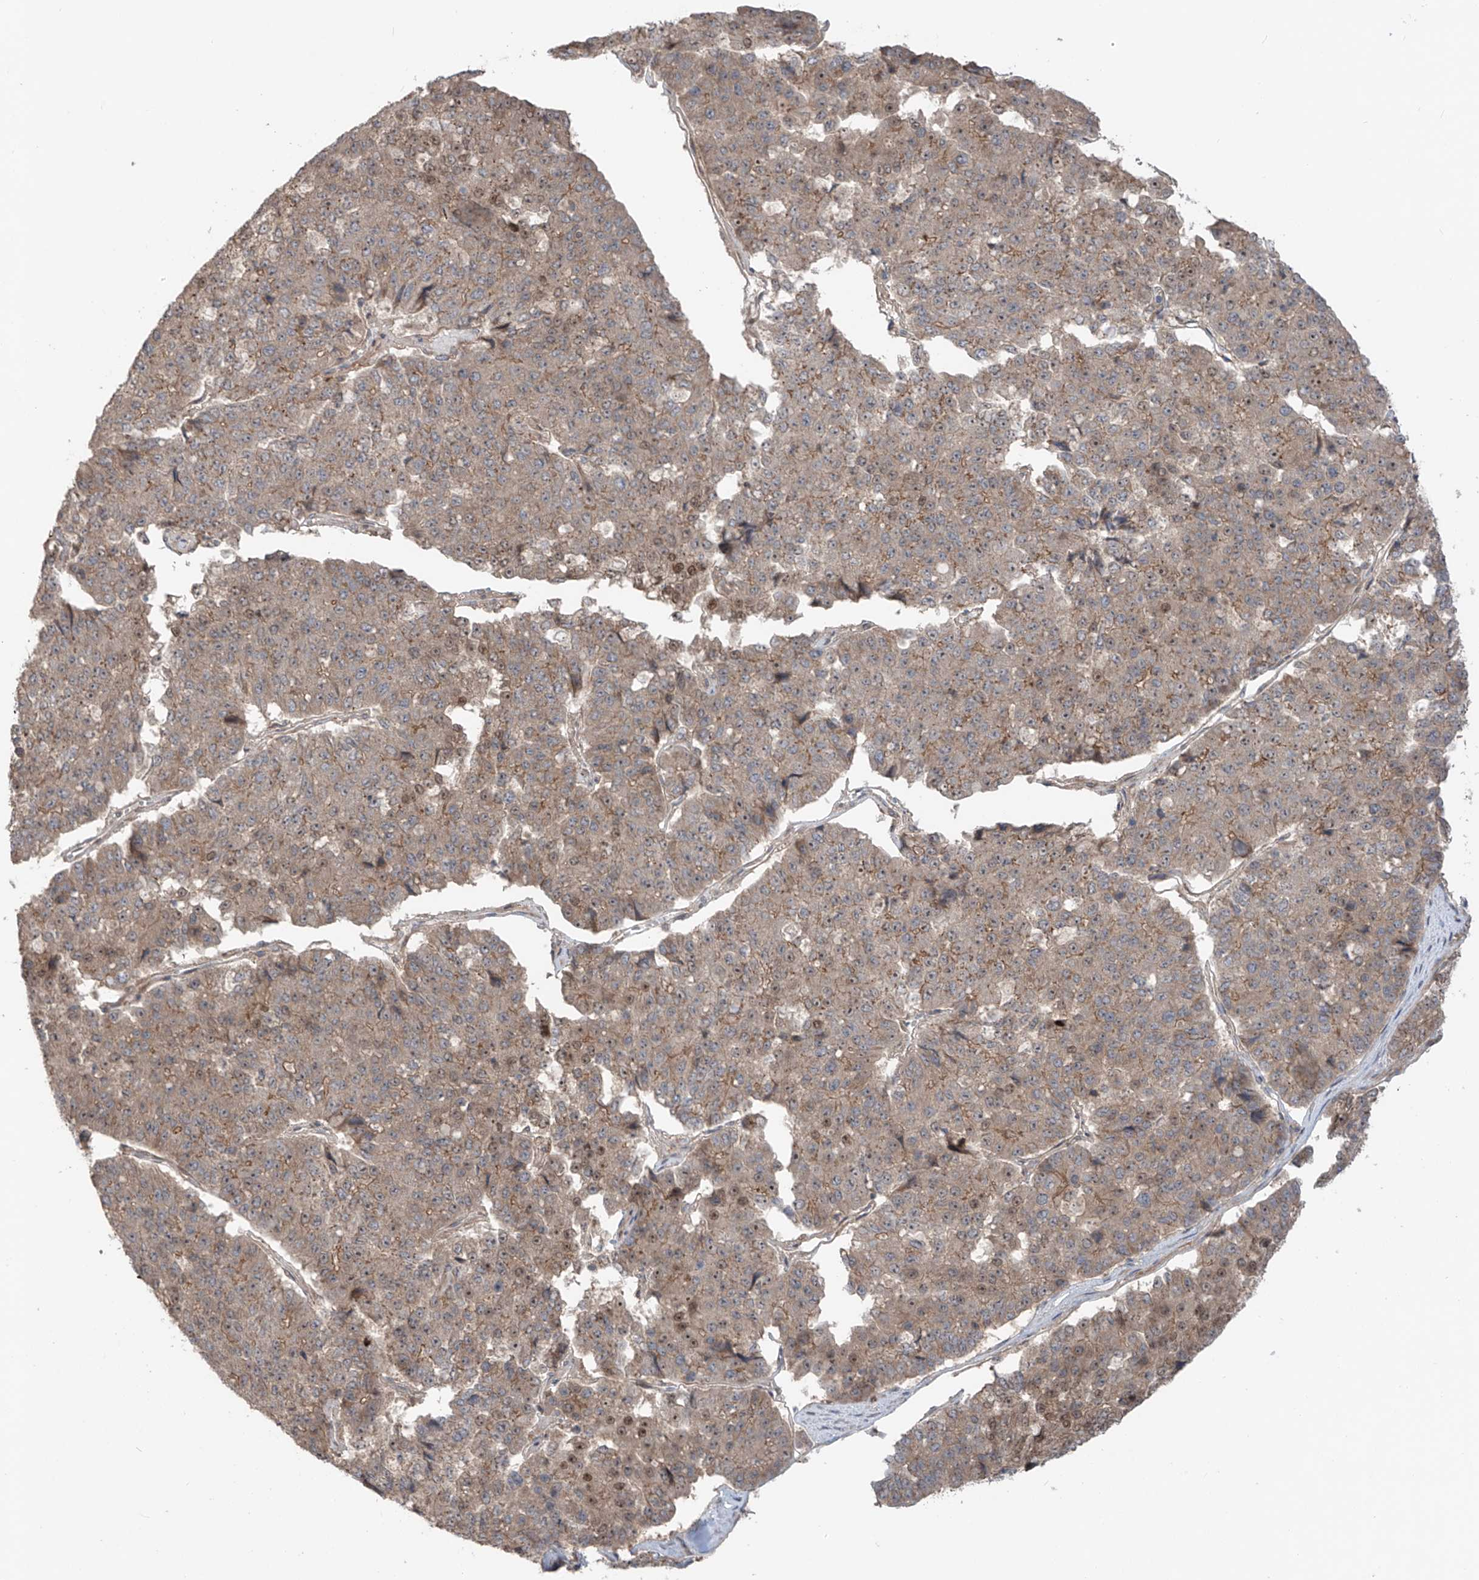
{"staining": {"intensity": "weak", "quantity": ">75%", "location": "cytoplasmic/membranous,nuclear"}, "tissue": "pancreatic cancer", "cell_type": "Tumor cells", "image_type": "cancer", "snomed": [{"axis": "morphology", "description": "Adenocarcinoma, NOS"}, {"axis": "topography", "description": "Pancreas"}], "caption": "The image displays staining of pancreatic cancer (adenocarcinoma), revealing weak cytoplasmic/membranous and nuclear protein positivity (brown color) within tumor cells.", "gene": "LRRC74A", "patient": {"sex": "male", "age": 50}}